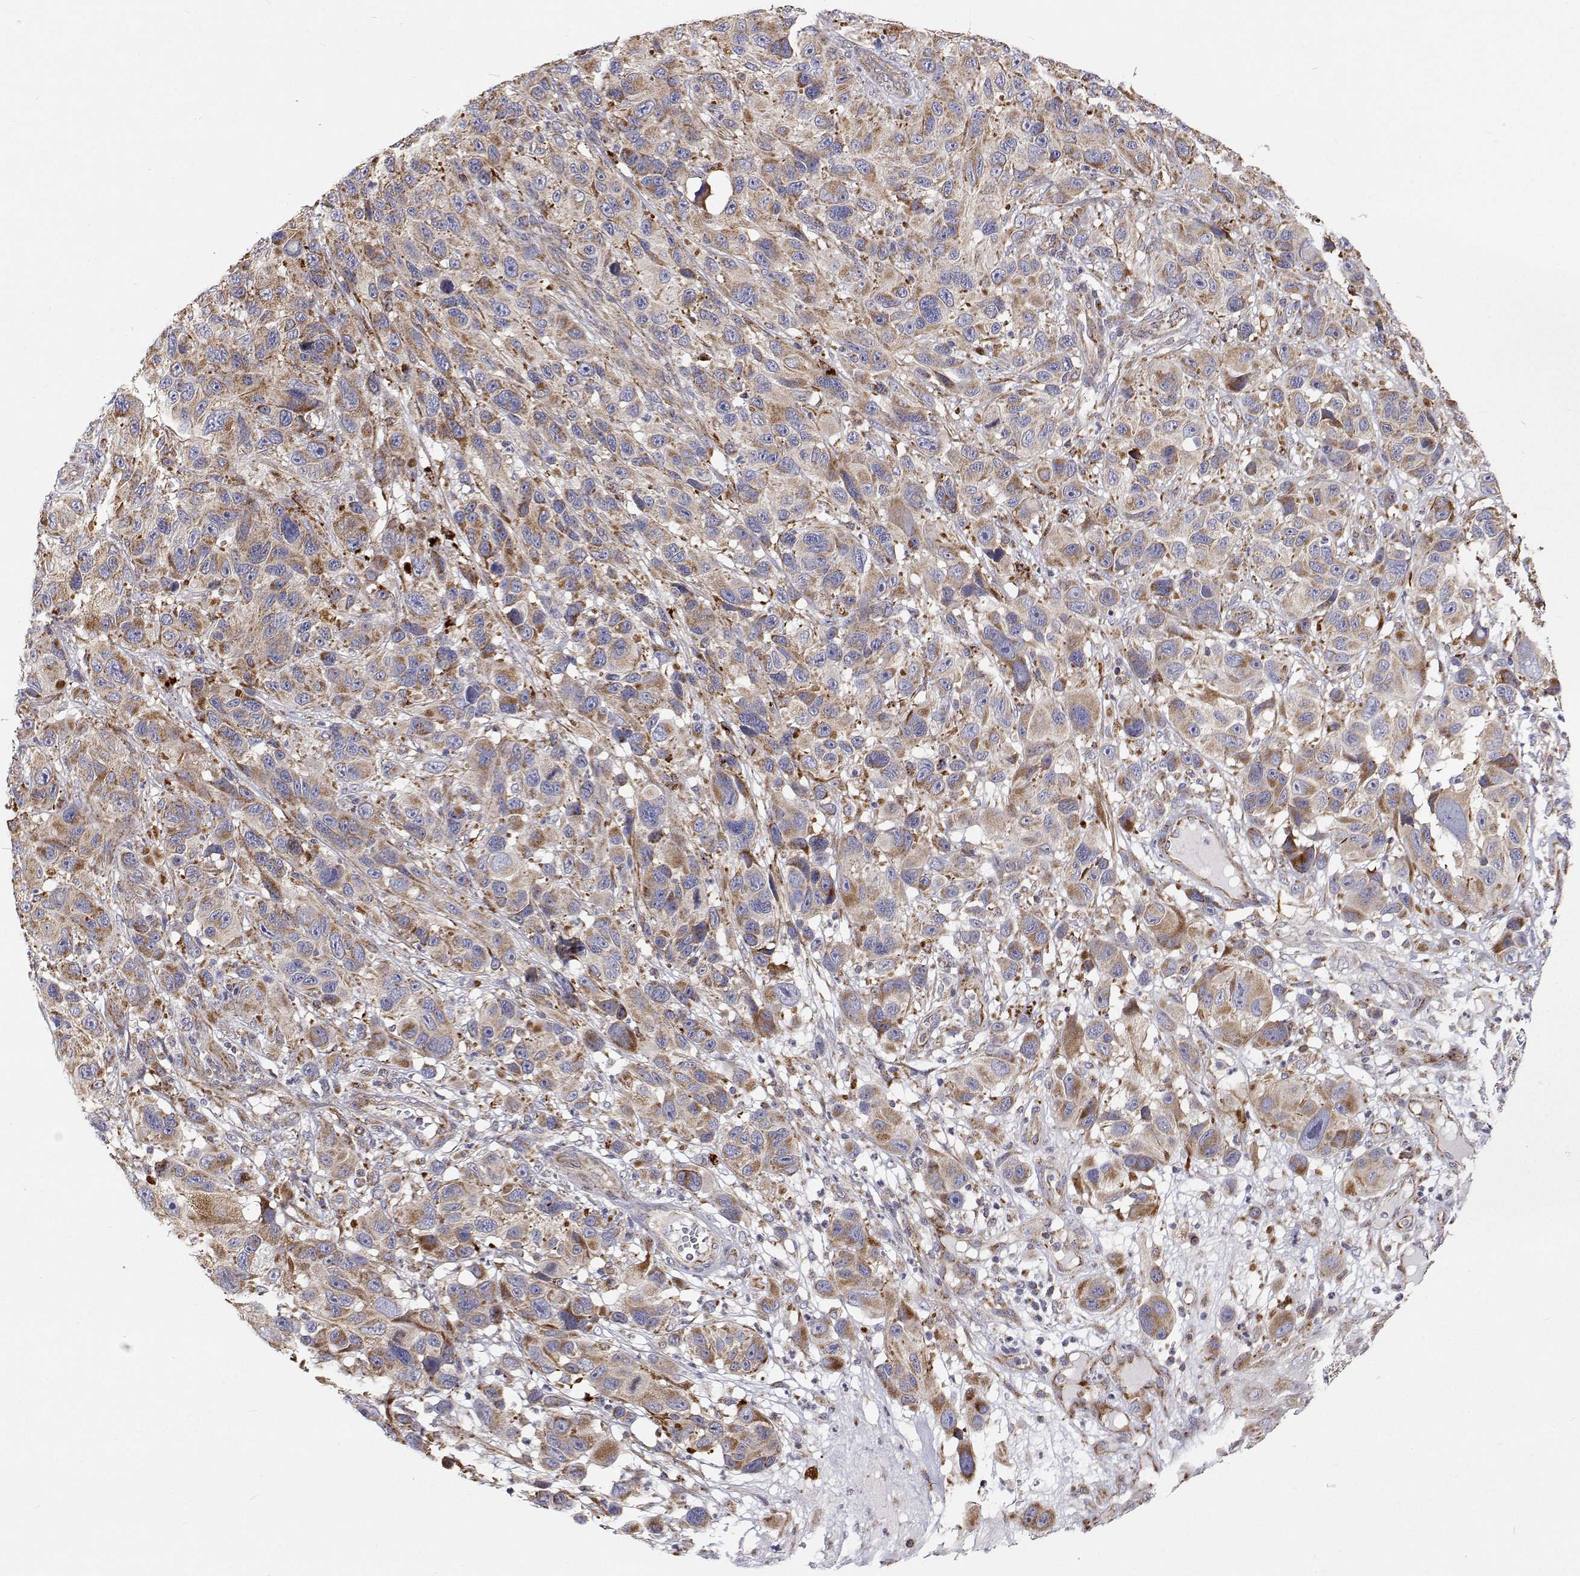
{"staining": {"intensity": "moderate", "quantity": "<25%", "location": "cytoplasmic/membranous"}, "tissue": "melanoma", "cell_type": "Tumor cells", "image_type": "cancer", "snomed": [{"axis": "morphology", "description": "Malignant melanoma, NOS"}, {"axis": "topography", "description": "Skin"}], "caption": "Immunohistochemical staining of human malignant melanoma reveals low levels of moderate cytoplasmic/membranous protein staining in about <25% of tumor cells.", "gene": "SPICE1", "patient": {"sex": "male", "age": 53}}